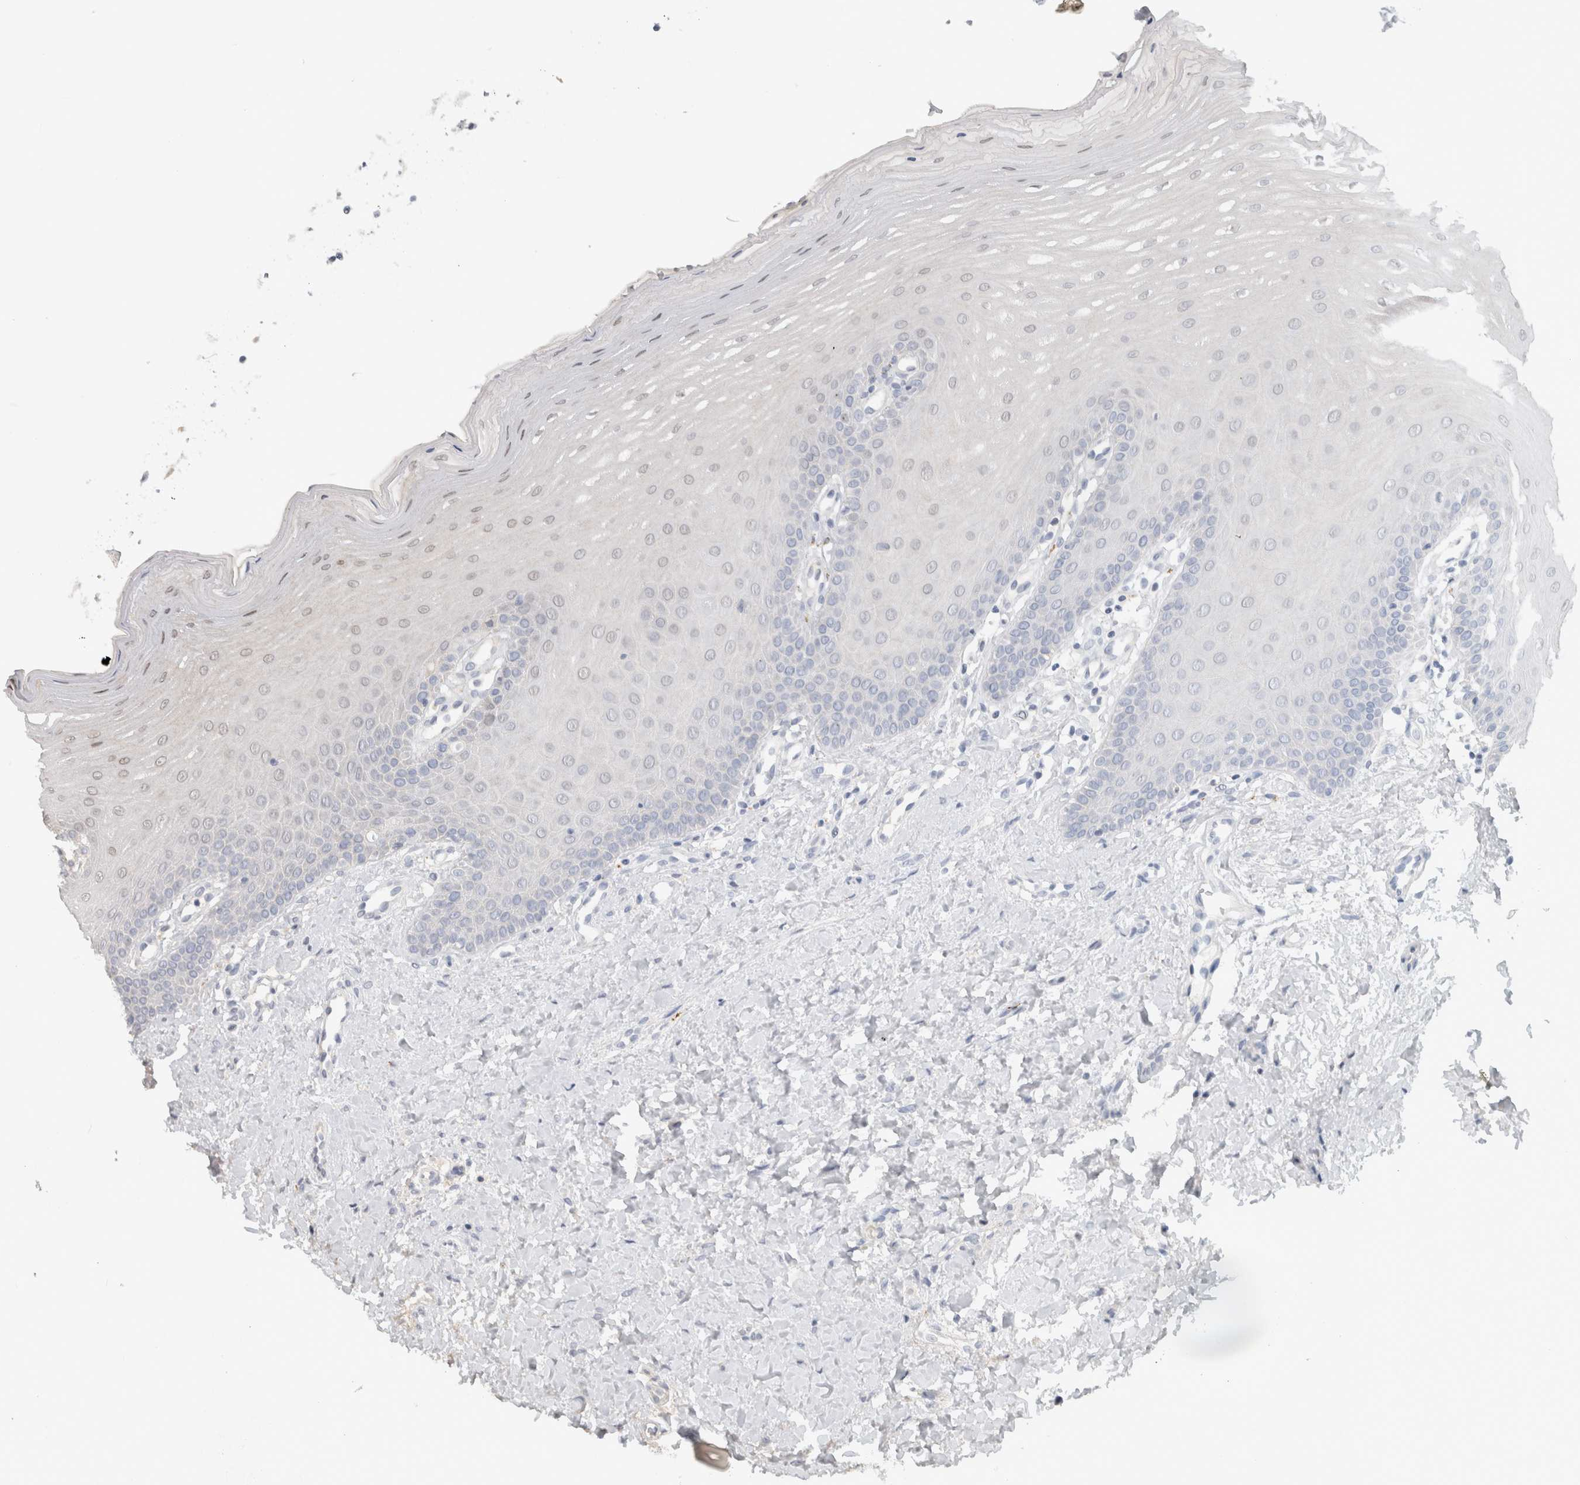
{"staining": {"intensity": "negative", "quantity": "none", "location": "none"}, "tissue": "oral mucosa", "cell_type": "Squamous epithelial cells", "image_type": "normal", "snomed": [{"axis": "morphology", "description": "Normal tissue, NOS"}, {"axis": "topography", "description": "Oral tissue"}], "caption": "Immunohistochemical staining of normal oral mucosa displays no significant positivity in squamous epithelial cells.", "gene": "PITPNC1", "patient": {"sex": "female", "age": 39}}